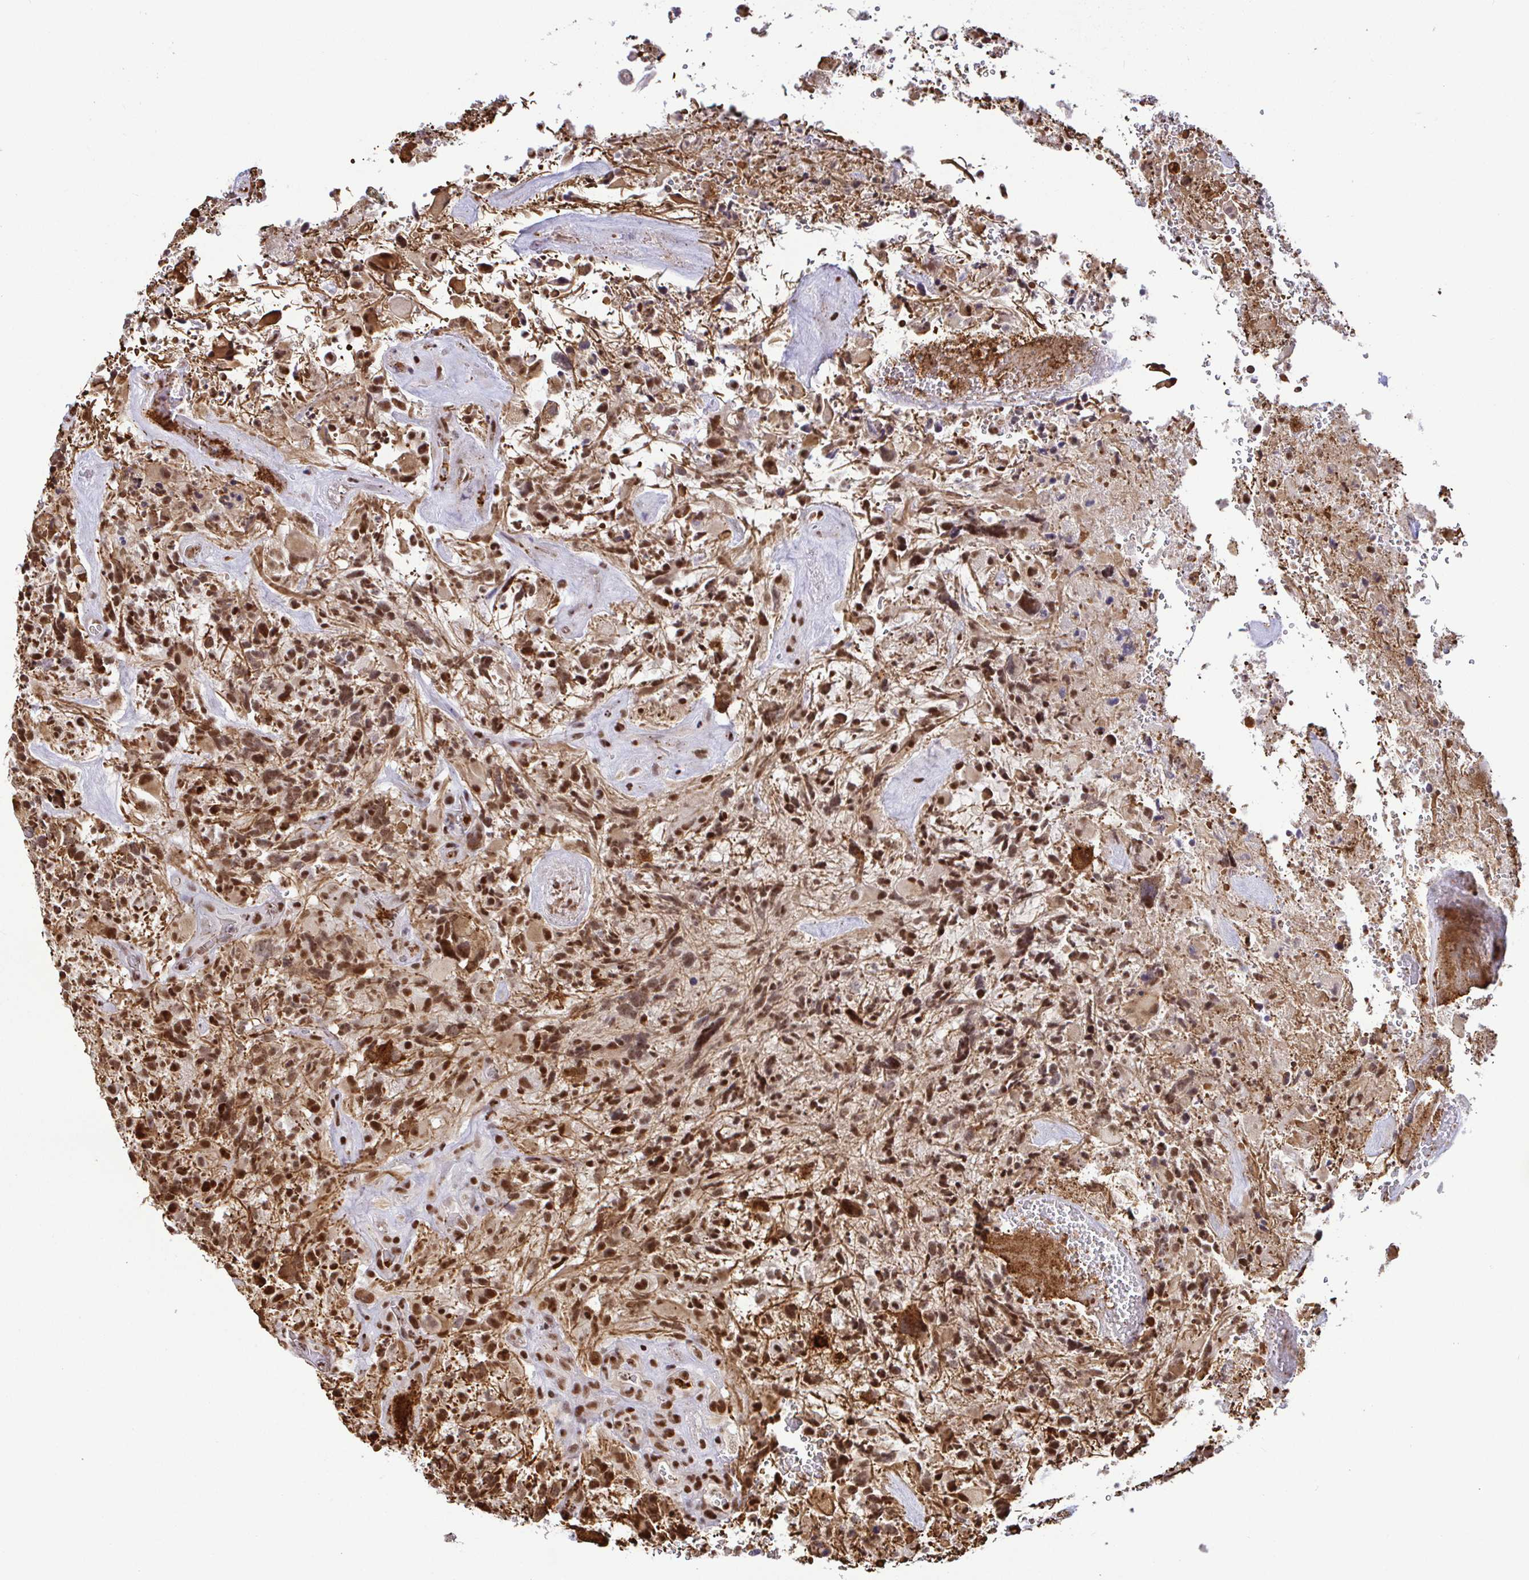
{"staining": {"intensity": "moderate", "quantity": ">75%", "location": "cytoplasmic/membranous,nuclear"}, "tissue": "glioma", "cell_type": "Tumor cells", "image_type": "cancer", "snomed": [{"axis": "morphology", "description": "Glioma, malignant, High grade"}, {"axis": "topography", "description": "Brain"}], "caption": "Protein expression analysis of glioma reveals moderate cytoplasmic/membranous and nuclear positivity in approximately >75% of tumor cells. (DAB (3,3'-diaminobenzidine) IHC, brown staining for protein, blue staining for nuclei).", "gene": "SP3", "patient": {"sex": "female", "age": 71}}